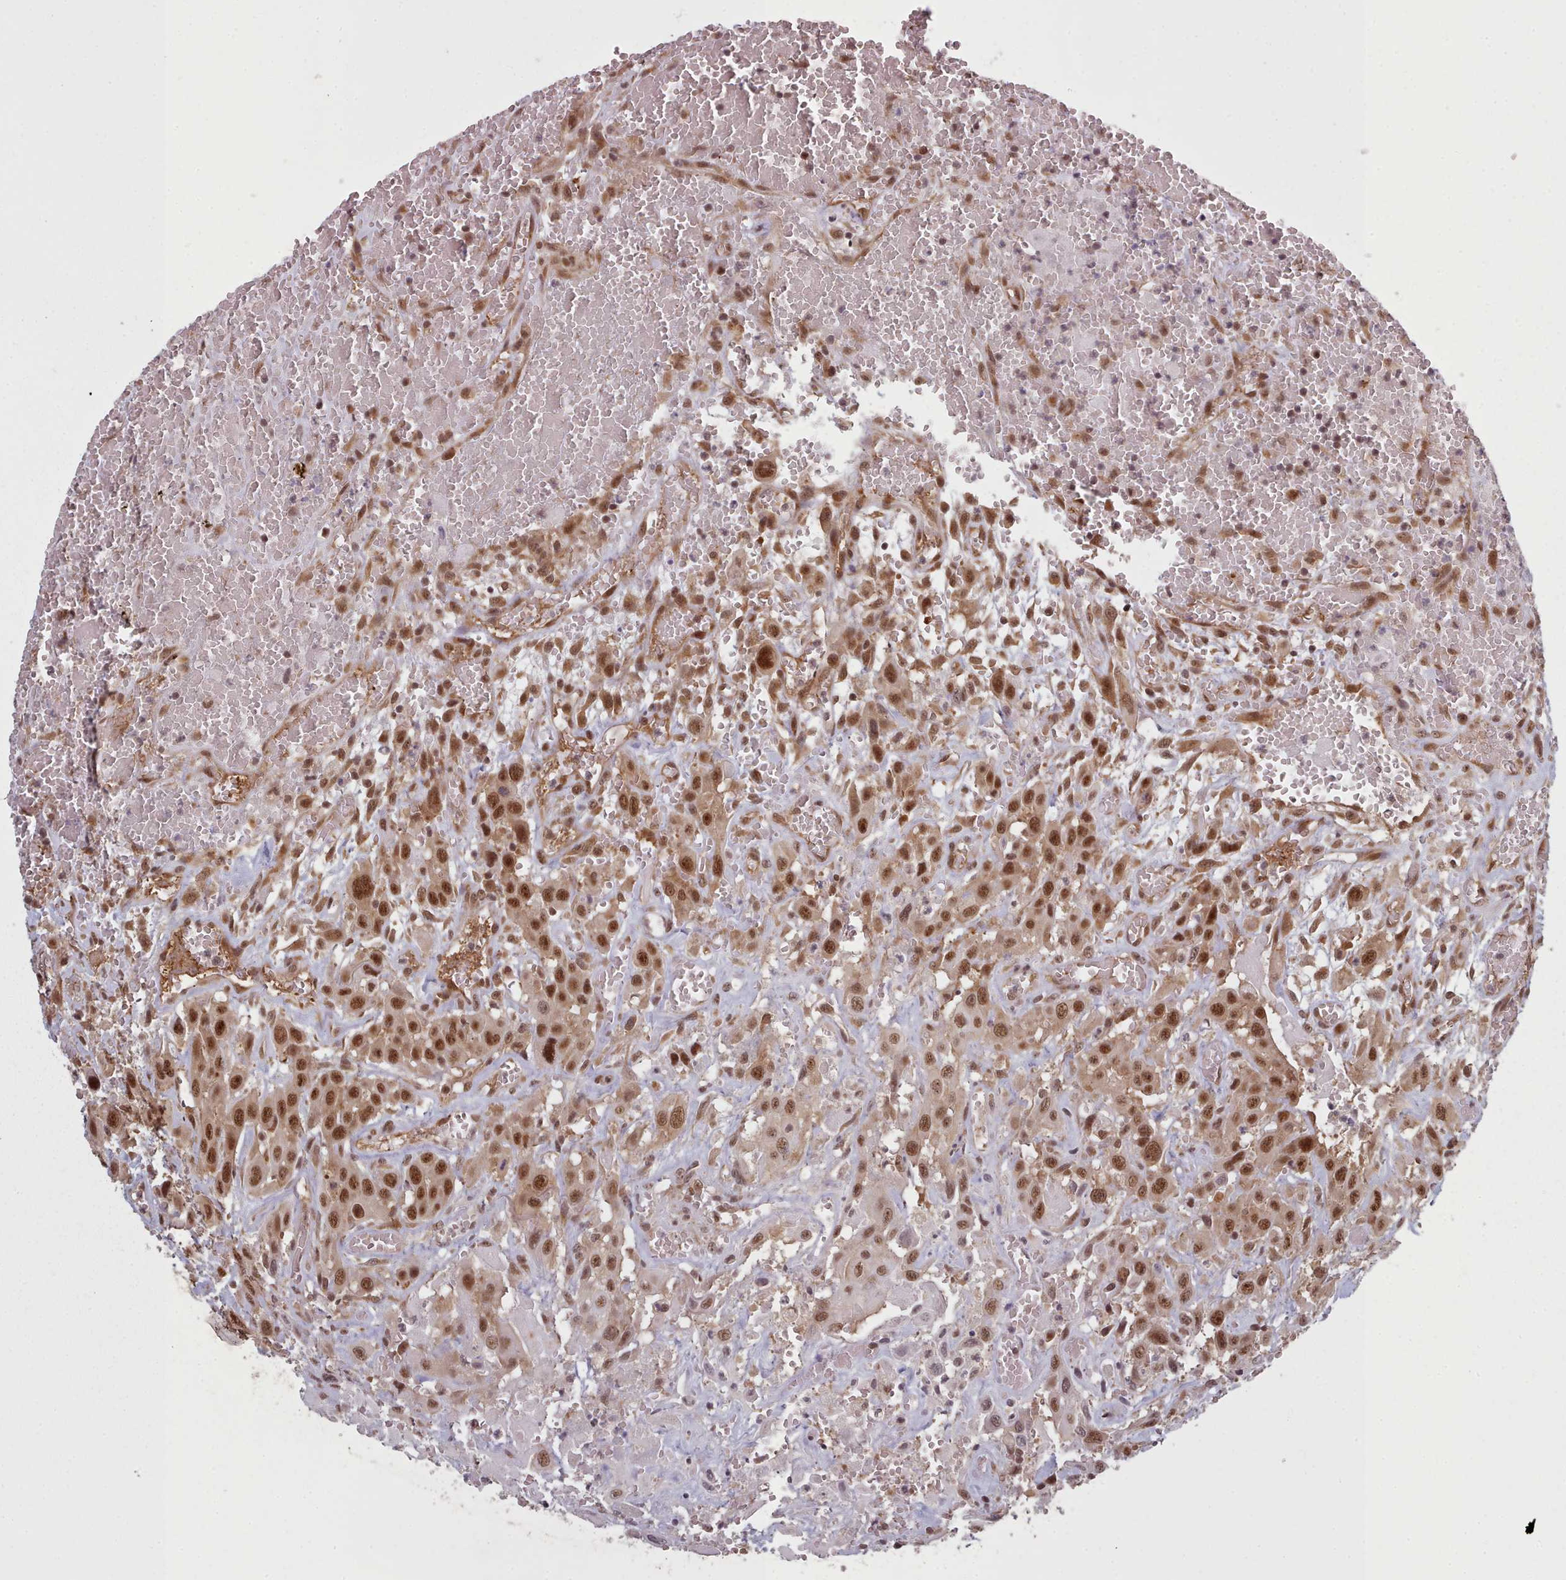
{"staining": {"intensity": "moderate", "quantity": ">75%", "location": "nuclear"}, "tissue": "head and neck cancer", "cell_type": "Tumor cells", "image_type": "cancer", "snomed": [{"axis": "morphology", "description": "Squamous cell carcinoma, NOS"}, {"axis": "topography", "description": "Head-Neck"}], "caption": "Immunohistochemical staining of human head and neck cancer shows medium levels of moderate nuclear expression in approximately >75% of tumor cells.", "gene": "DHX8", "patient": {"sex": "male", "age": 81}}